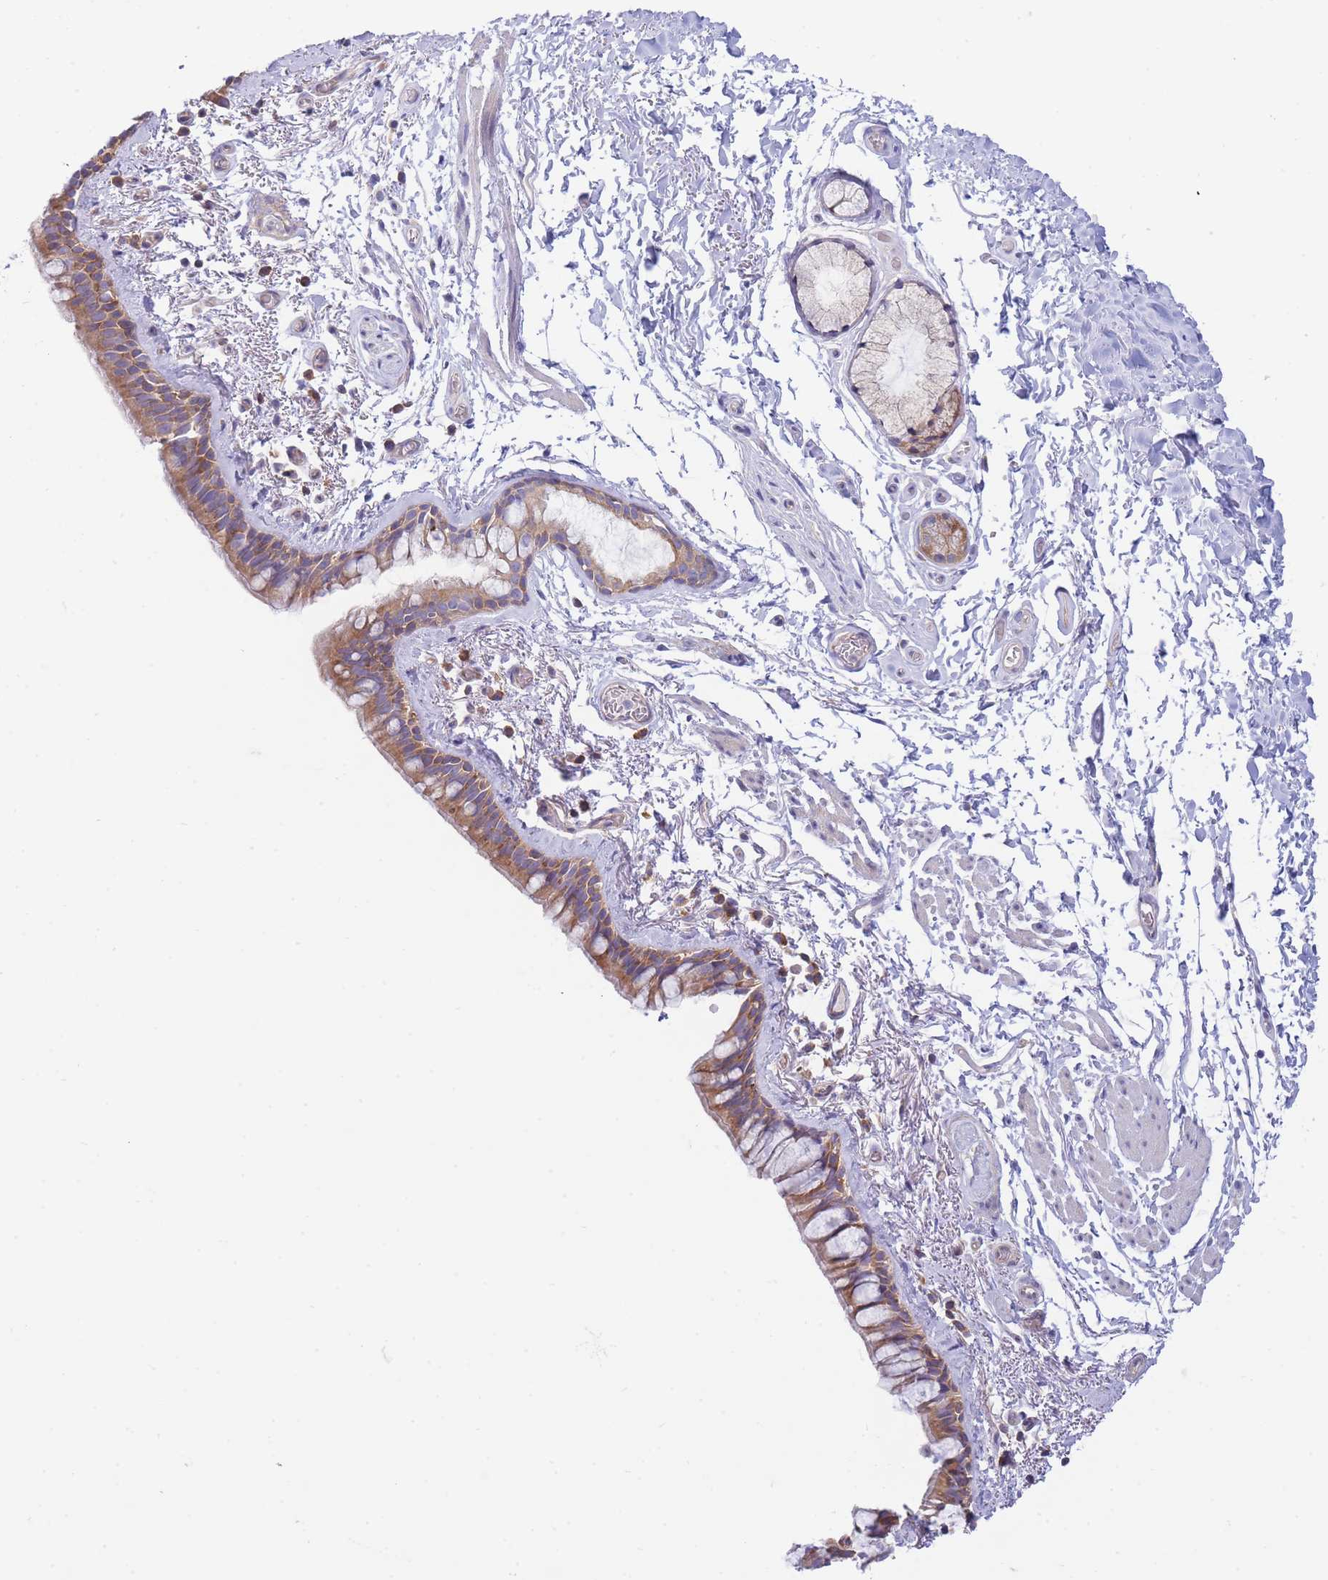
{"staining": {"intensity": "moderate", "quantity": ">75%", "location": "cytoplasmic/membranous"}, "tissue": "bronchus", "cell_type": "Respiratory epithelial cells", "image_type": "normal", "snomed": [{"axis": "morphology", "description": "Normal tissue, NOS"}, {"axis": "topography", "description": "Cartilage tissue"}], "caption": "Brown immunohistochemical staining in unremarkable bronchus shows moderate cytoplasmic/membranous staining in about >75% of respiratory epithelial cells. Using DAB (brown) and hematoxylin (blue) stains, captured at high magnification using brightfield microscopy.", "gene": "SH2B2", "patient": {"sex": "male", "age": 63}}